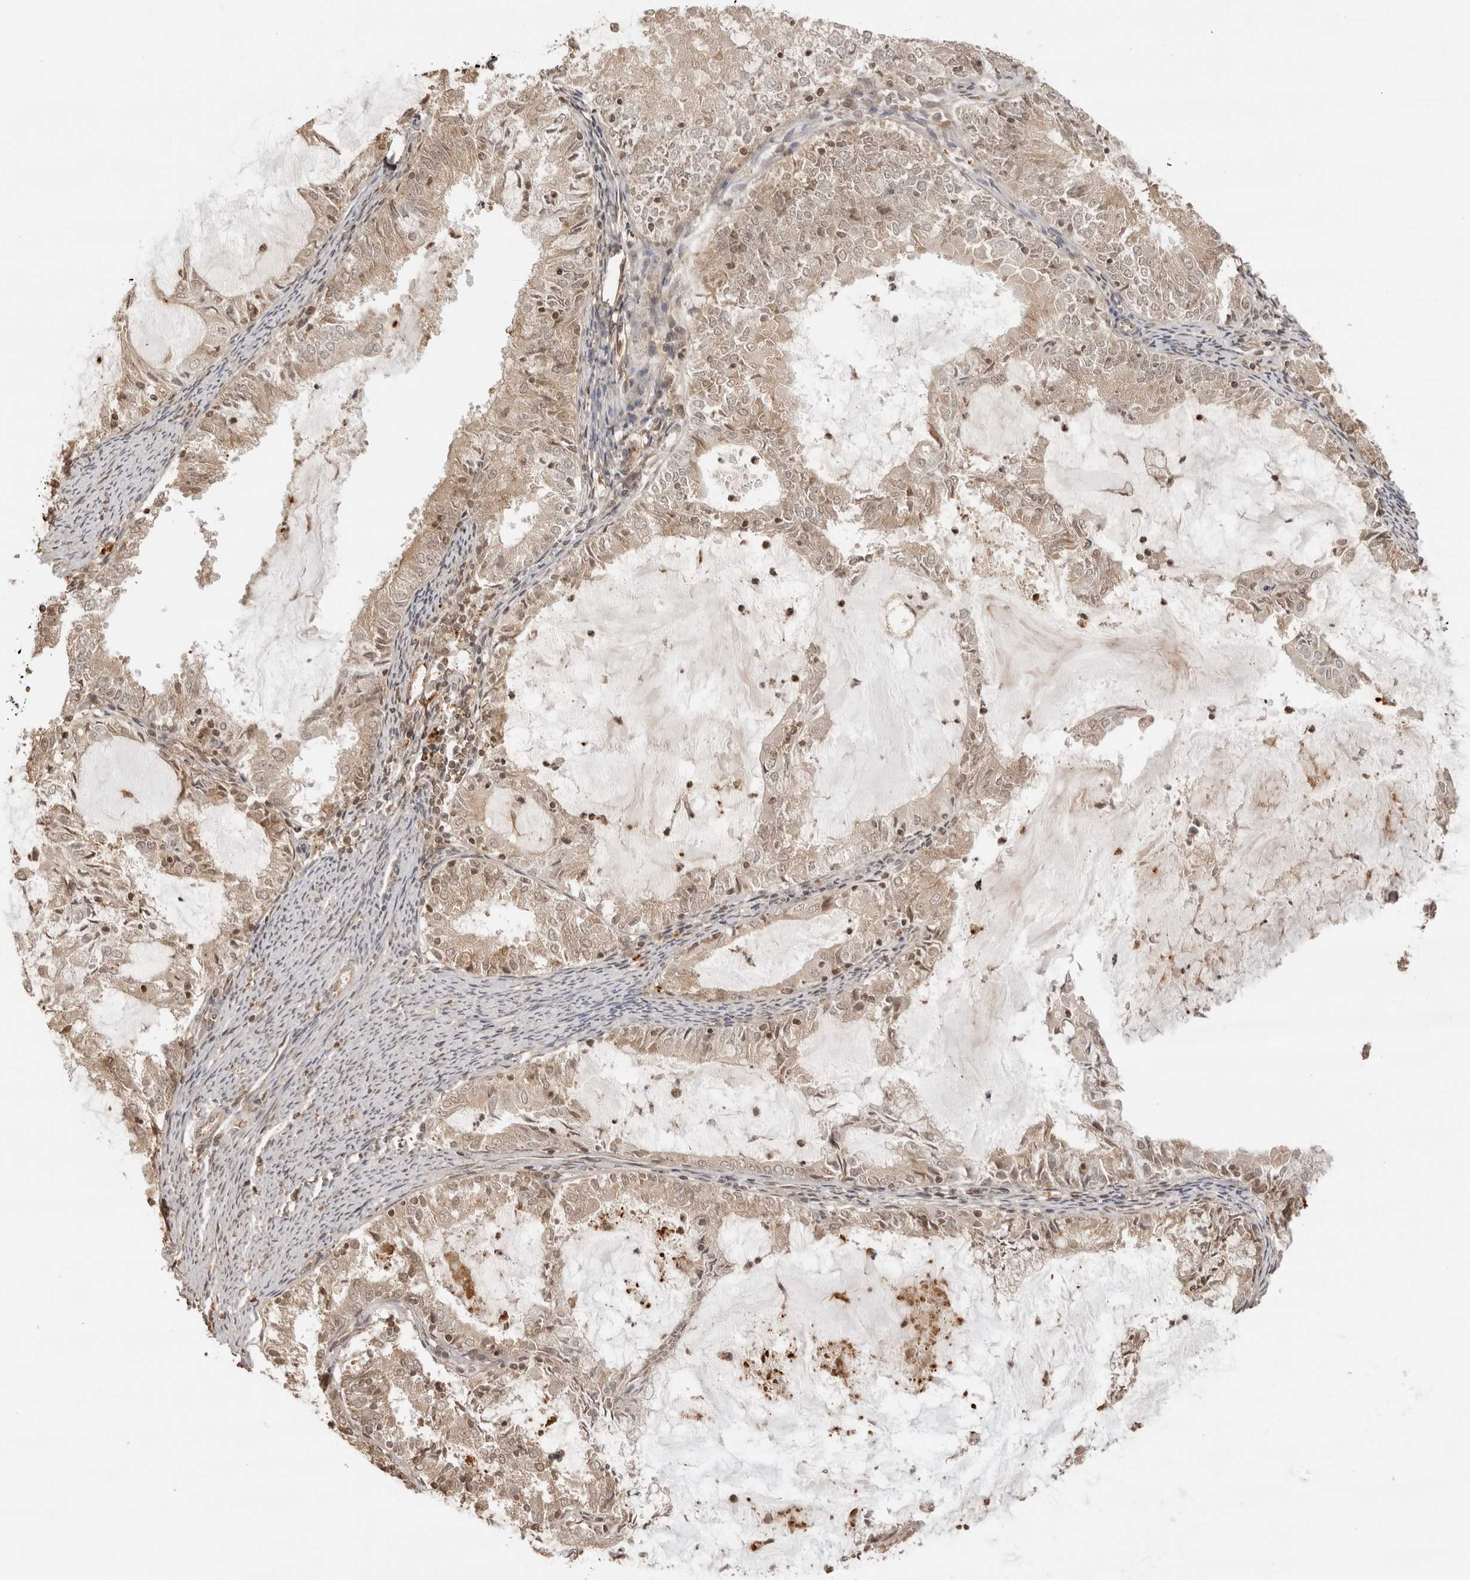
{"staining": {"intensity": "weak", "quantity": ">75%", "location": "cytoplasmic/membranous,nuclear"}, "tissue": "endometrial cancer", "cell_type": "Tumor cells", "image_type": "cancer", "snomed": [{"axis": "morphology", "description": "Adenocarcinoma, NOS"}, {"axis": "topography", "description": "Endometrium"}], "caption": "Protein staining demonstrates weak cytoplasmic/membranous and nuclear expression in approximately >75% of tumor cells in adenocarcinoma (endometrial). Nuclei are stained in blue.", "gene": "IKBKE", "patient": {"sex": "female", "age": 57}}